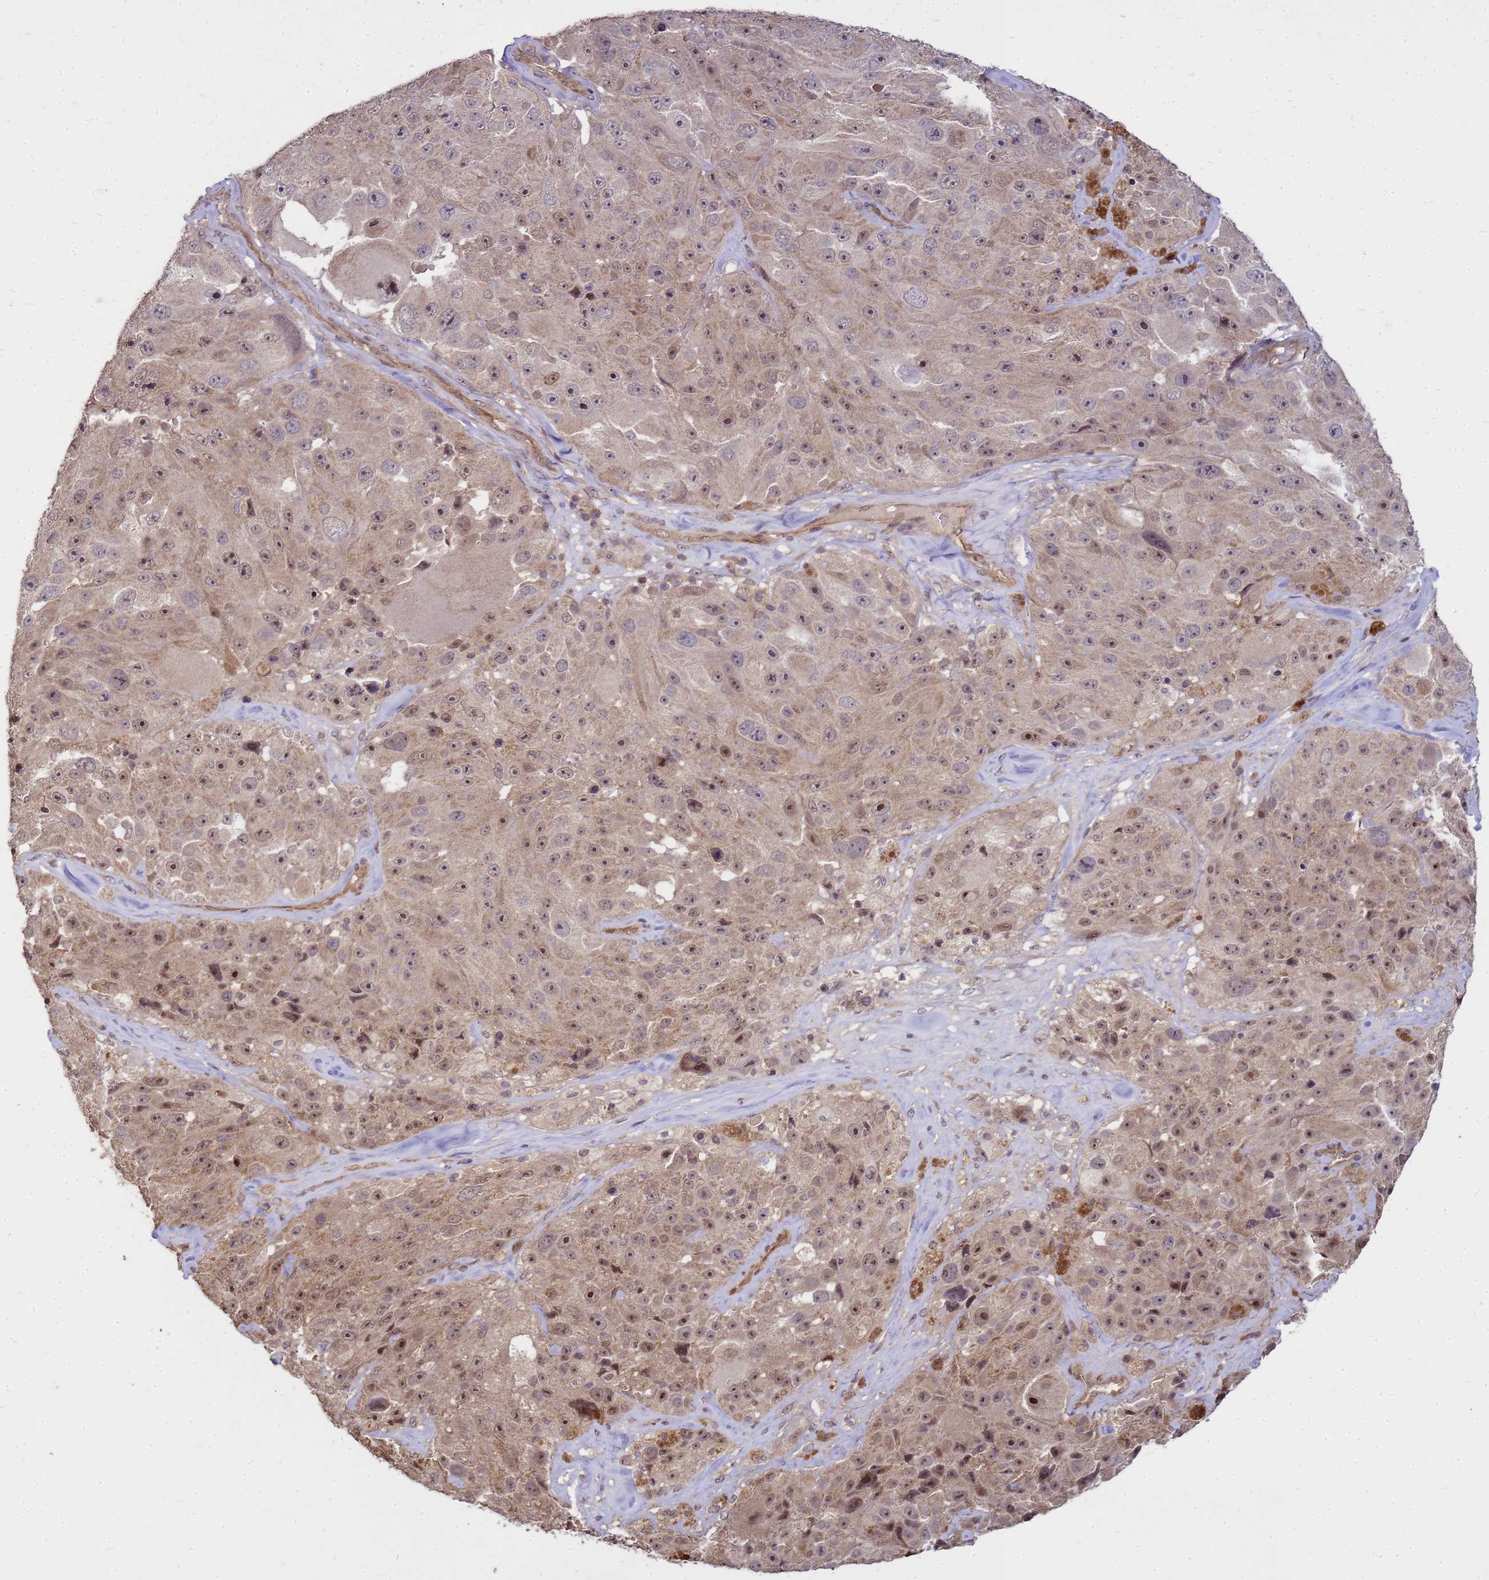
{"staining": {"intensity": "strong", "quantity": "<25%", "location": "nuclear"}, "tissue": "melanoma", "cell_type": "Tumor cells", "image_type": "cancer", "snomed": [{"axis": "morphology", "description": "Malignant melanoma, Metastatic site"}, {"axis": "topography", "description": "Lymph node"}], "caption": "IHC of malignant melanoma (metastatic site) exhibits medium levels of strong nuclear staining in about <25% of tumor cells.", "gene": "CRBN", "patient": {"sex": "male", "age": 62}}